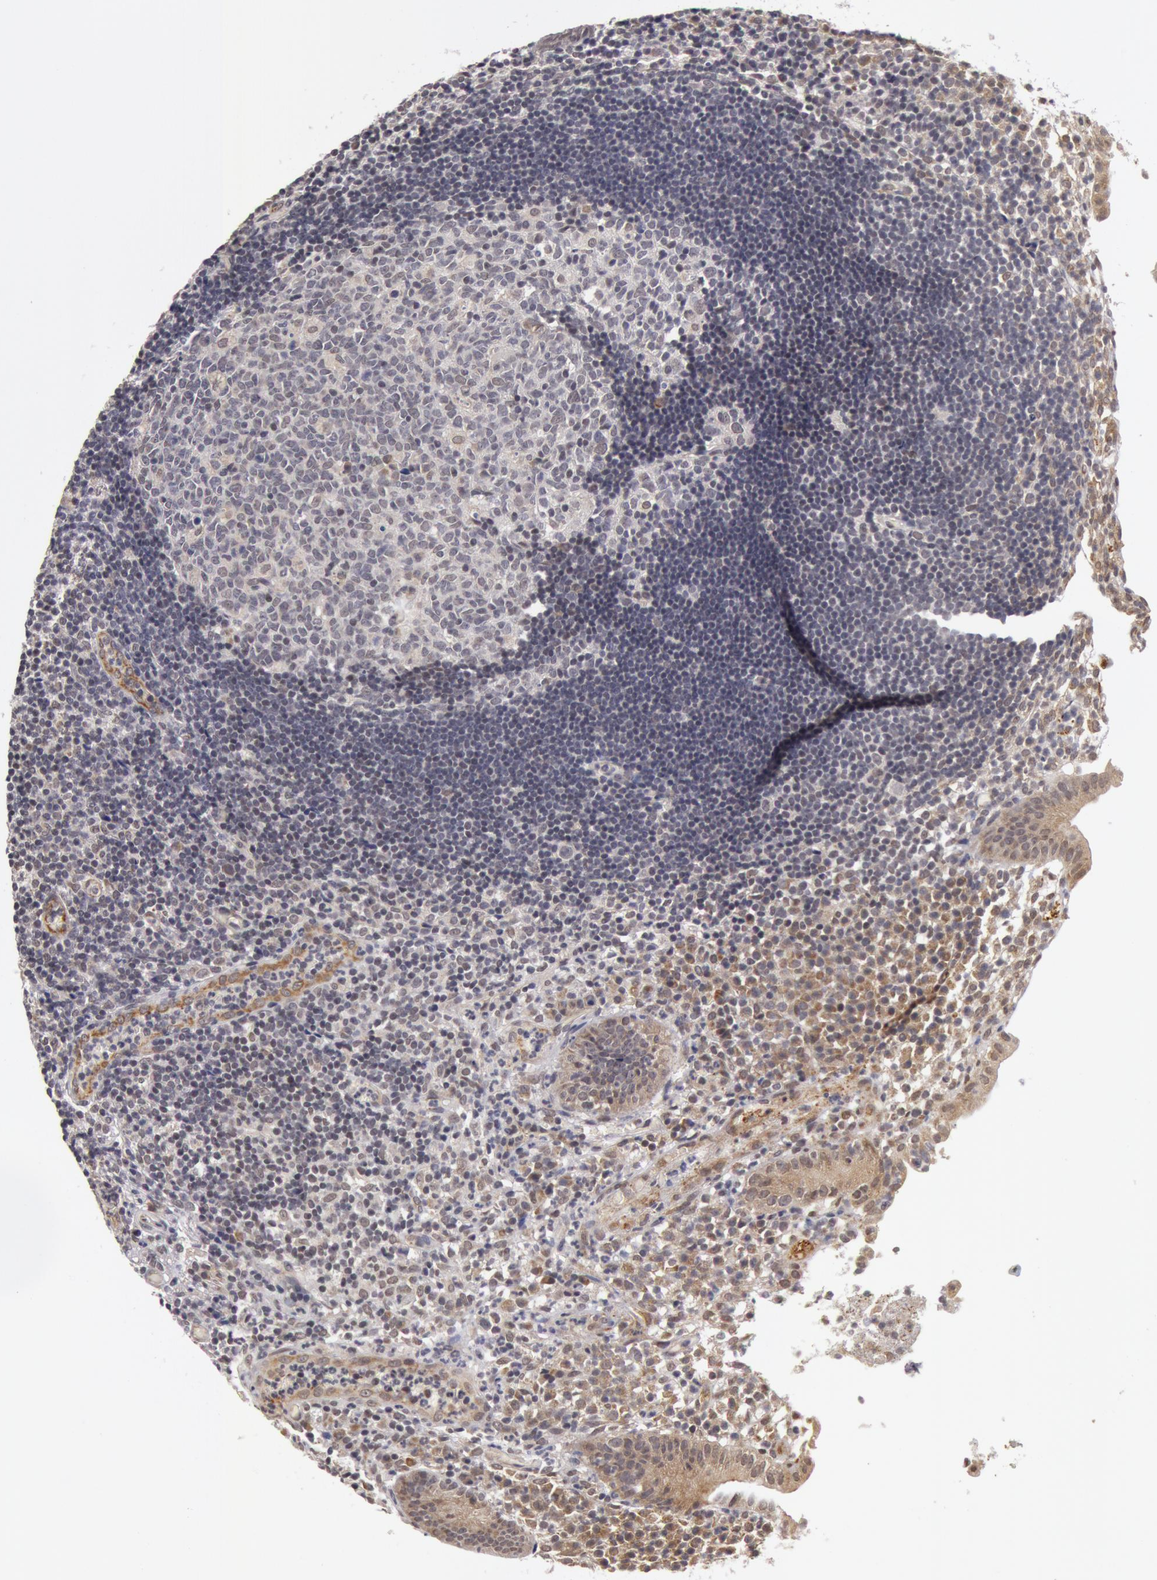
{"staining": {"intensity": "weak", "quantity": "<25%", "location": "cytoplasmic/membranous"}, "tissue": "appendix", "cell_type": "Glandular cells", "image_type": "normal", "snomed": [{"axis": "morphology", "description": "Normal tissue, NOS"}, {"axis": "topography", "description": "Appendix"}], "caption": "Glandular cells show no significant positivity in benign appendix.", "gene": "SYTL4", "patient": {"sex": "male", "age": 25}}